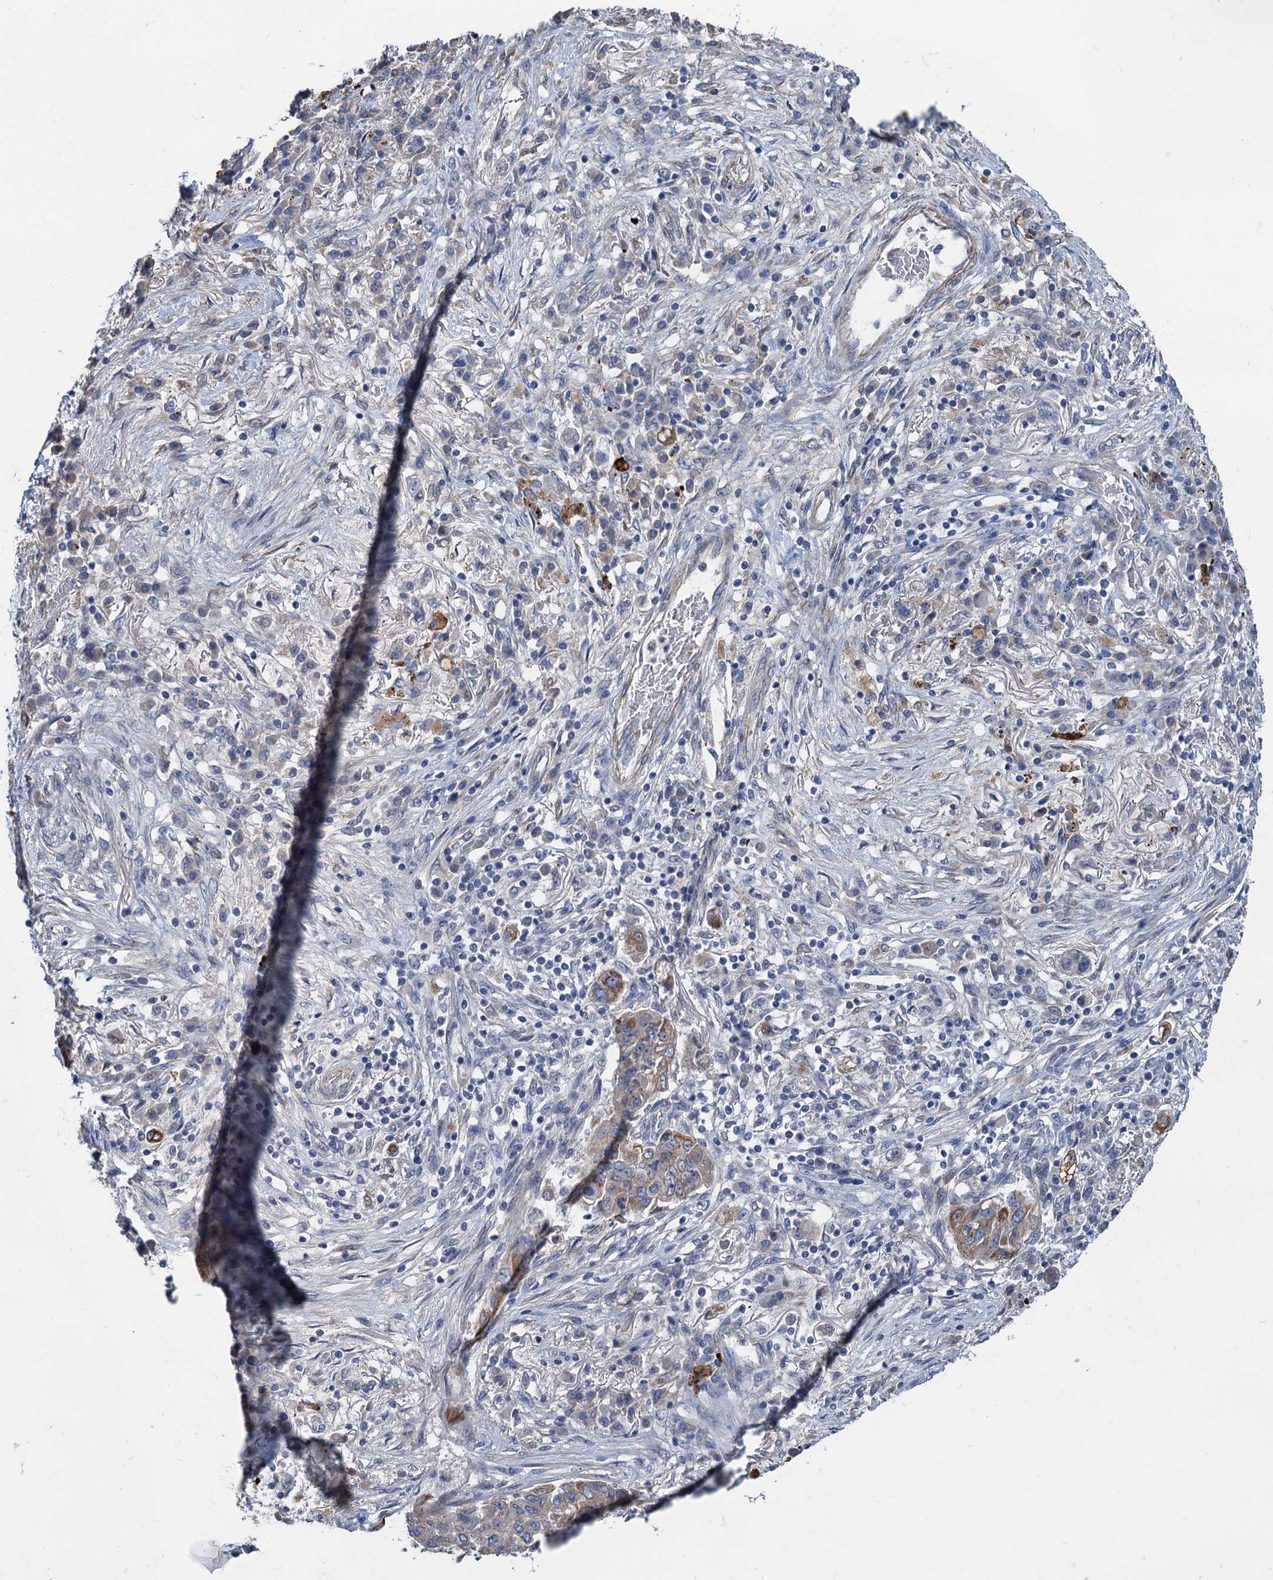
{"staining": {"intensity": "weak", "quantity": ">75%", "location": "cytoplasmic/membranous"}, "tissue": "lung cancer", "cell_type": "Tumor cells", "image_type": "cancer", "snomed": [{"axis": "morphology", "description": "Squamous cell carcinoma, NOS"}, {"axis": "topography", "description": "Lung"}], "caption": "High-magnification brightfield microscopy of lung cancer (squamous cell carcinoma) stained with DAB (3,3'-diaminobenzidine) (brown) and counterstained with hematoxylin (blue). tumor cells exhibit weak cytoplasmic/membranous positivity is appreciated in approximately>75% of cells.", "gene": "SMCO3", "patient": {"sex": "male", "age": 74}}